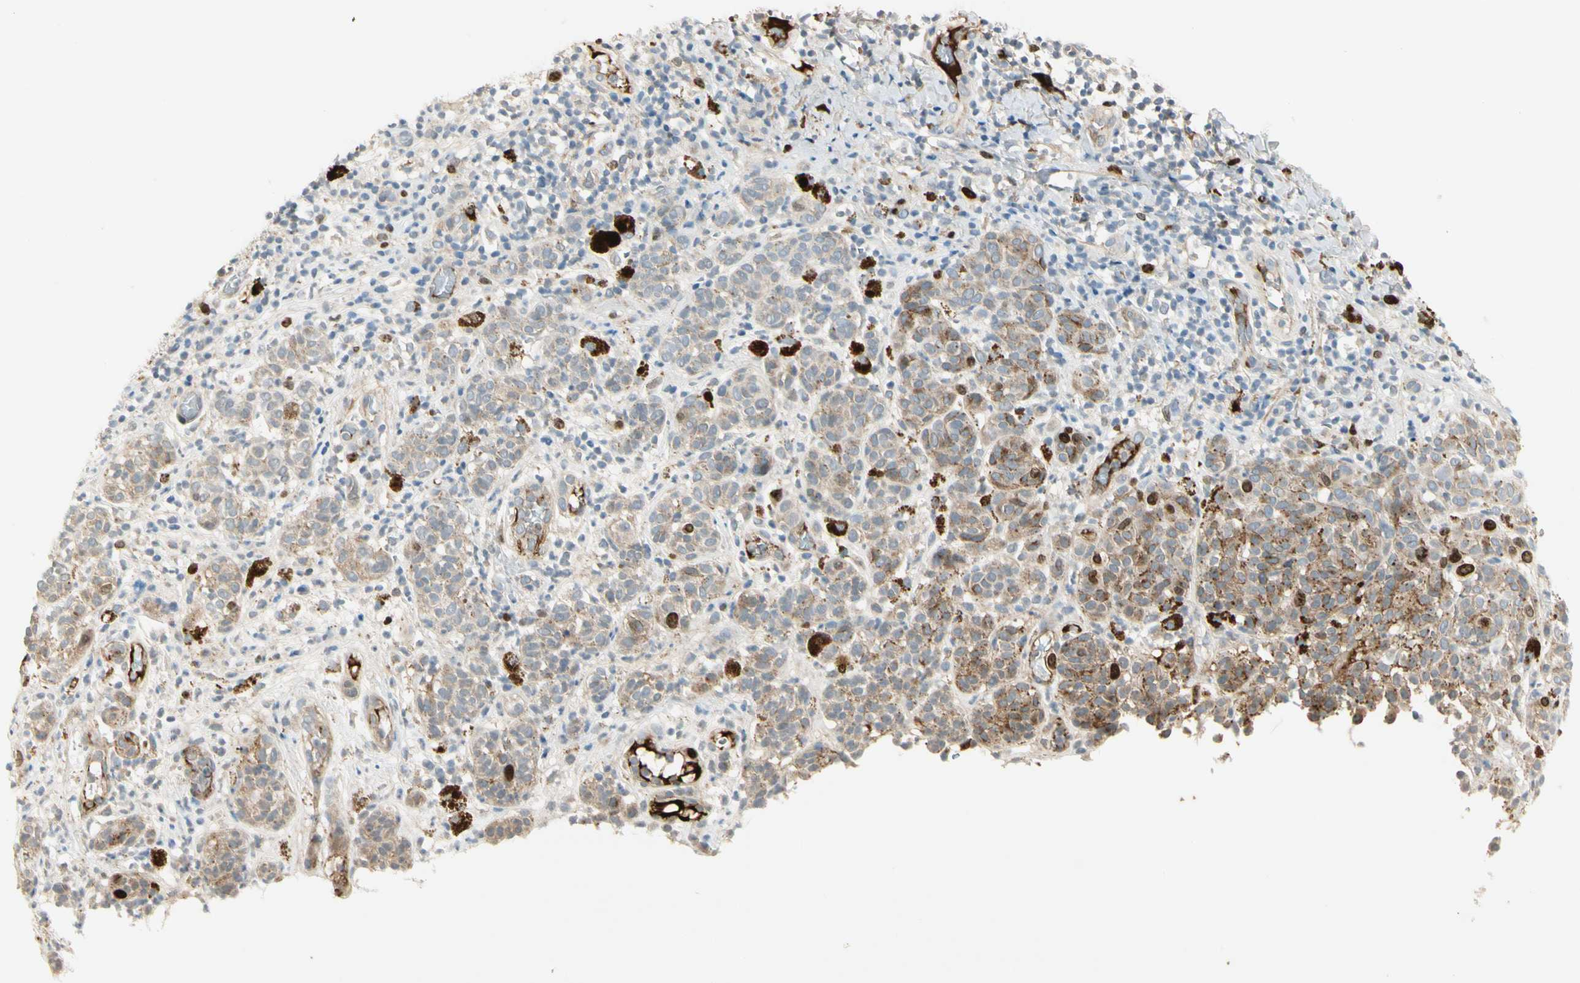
{"staining": {"intensity": "negative", "quantity": "none", "location": "none"}, "tissue": "melanoma", "cell_type": "Tumor cells", "image_type": "cancer", "snomed": [{"axis": "morphology", "description": "Malignant melanoma, NOS"}, {"axis": "topography", "description": "Skin"}], "caption": "An immunohistochemistry histopathology image of melanoma is shown. There is no staining in tumor cells of melanoma. (DAB immunohistochemistry (IHC) with hematoxylin counter stain).", "gene": "PITX1", "patient": {"sex": "male", "age": 64}}